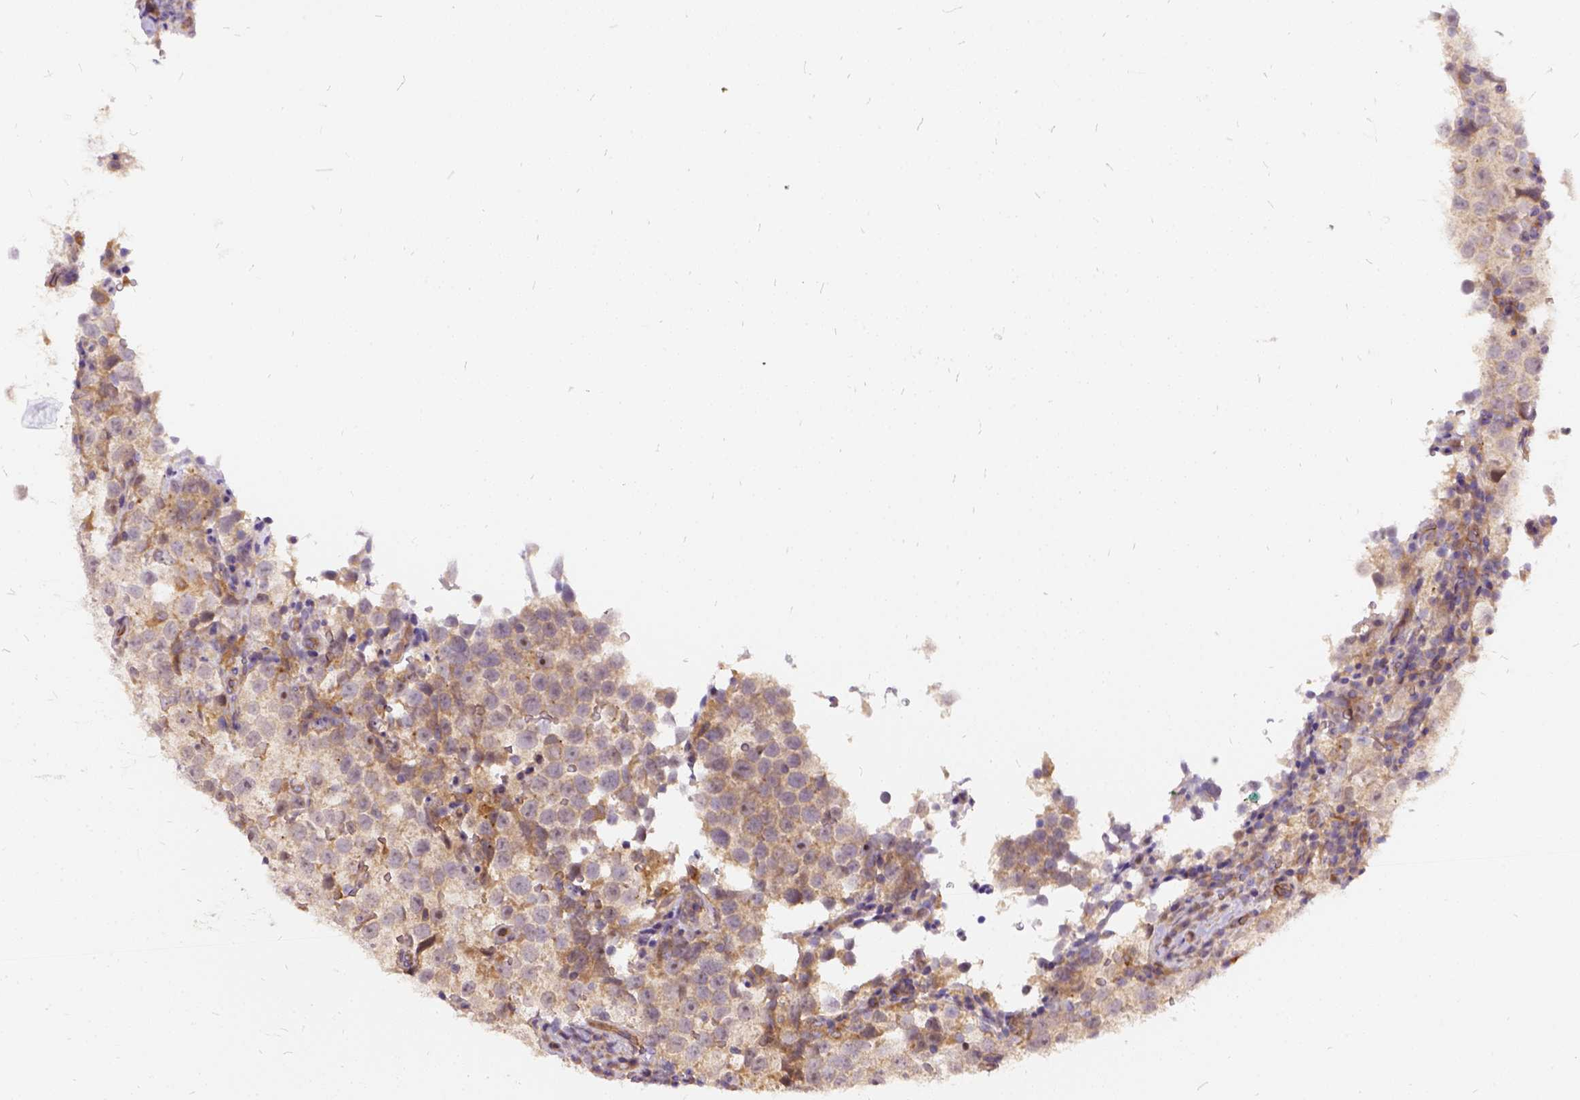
{"staining": {"intensity": "negative", "quantity": "none", "location": "none"}, "tissue": "testis cancer", "cell_type": "Tumor cells", "image_type": "cancer", "snomed": [{"axis": "morphology", "description": "Seminoma, NOS"}, {"axis": "topography", "description": "Testis"}], "caption": "An image of human testis seminoma is negative for staining in tumor cells. Nuclei are stained in blue.", "gene": "ILRUN", "patient": {"sex": "male", "age": 37}}